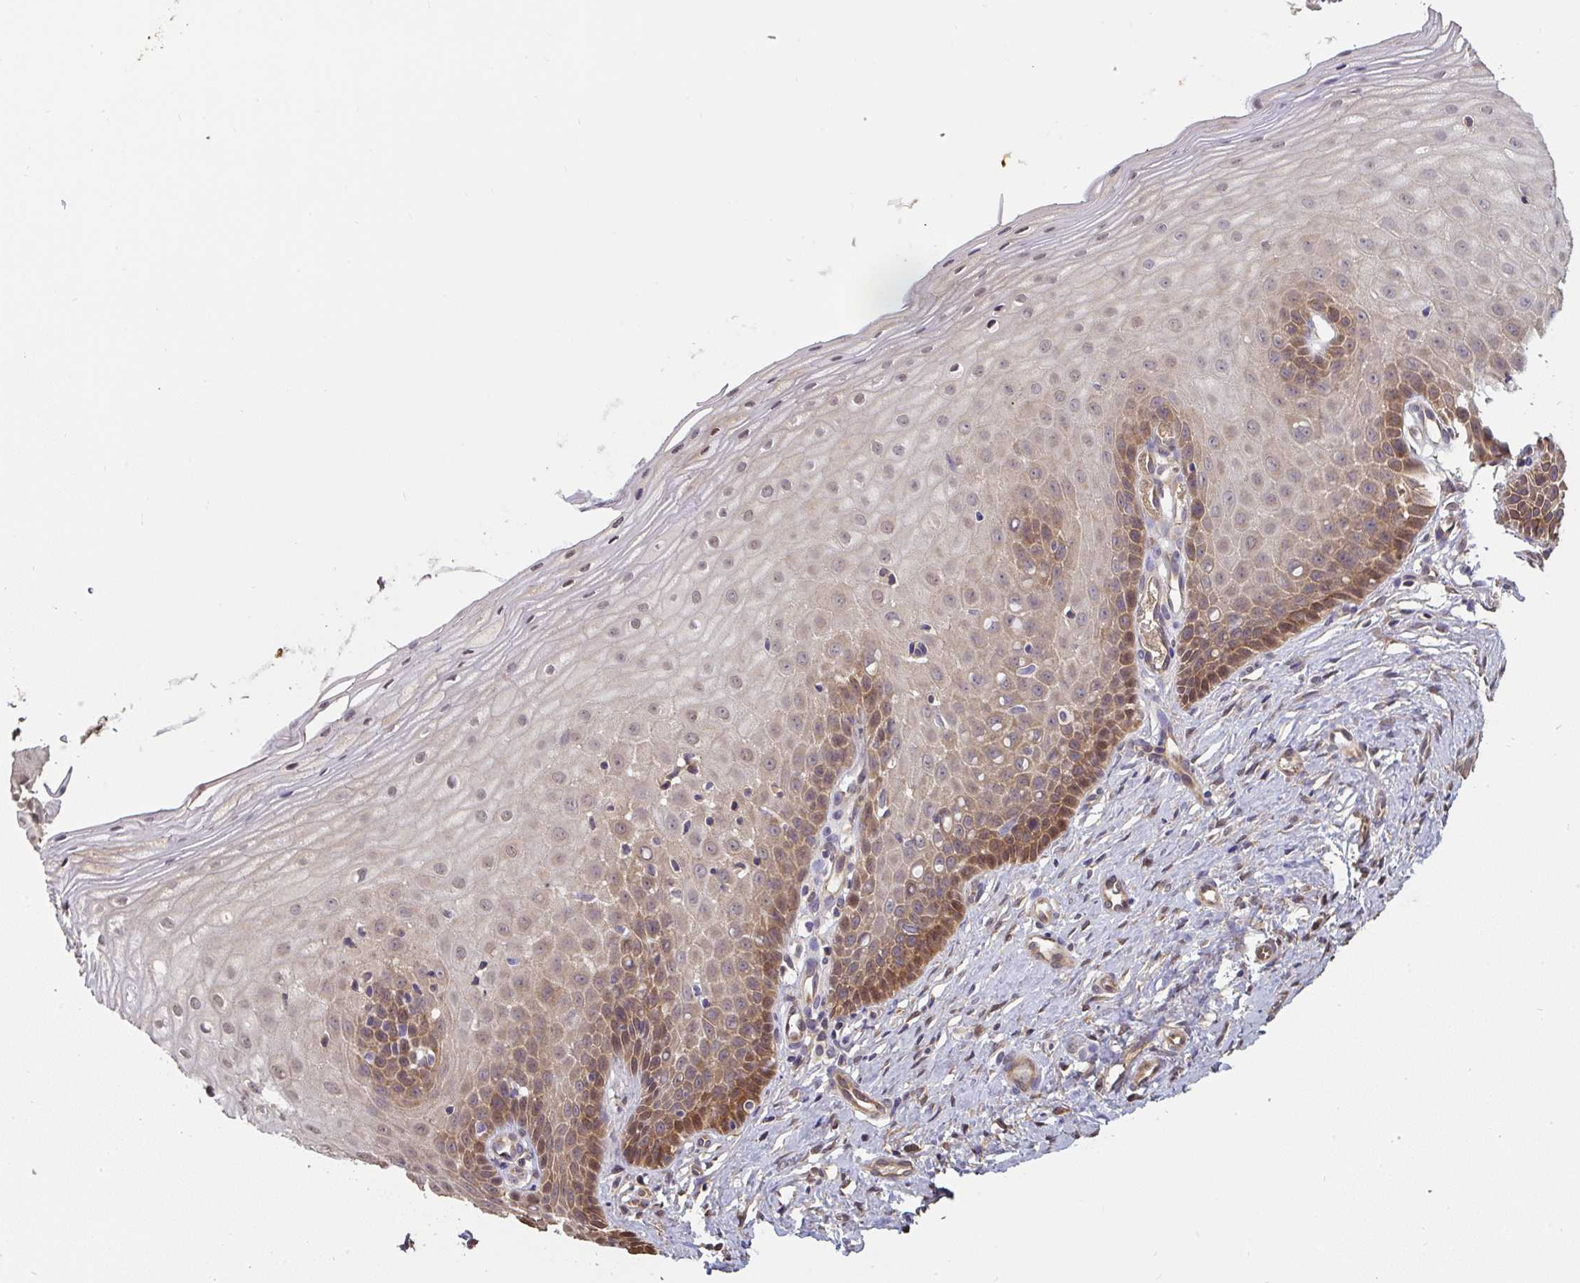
{"staining": {"intensity": "negative", "quantity": "none", "location": "none"}, "tissue": "cervix", "cell_type": "Glandular cells", "image_type": "normal", "snomed": [{"axis": "morphology", "description": "Normal tissue, NOS"}, {"axis": "topography", "description": "Cervix"}], "caption": "High power microscopy photomicrograph of an IHC photomicrograph of unremarkable cervix, revealing no significant staining in glandular cells. (IHC, brightfield microscopy, high magnification).", "gene": "ST13", "patient": {"sex": "female", "age": 36}}